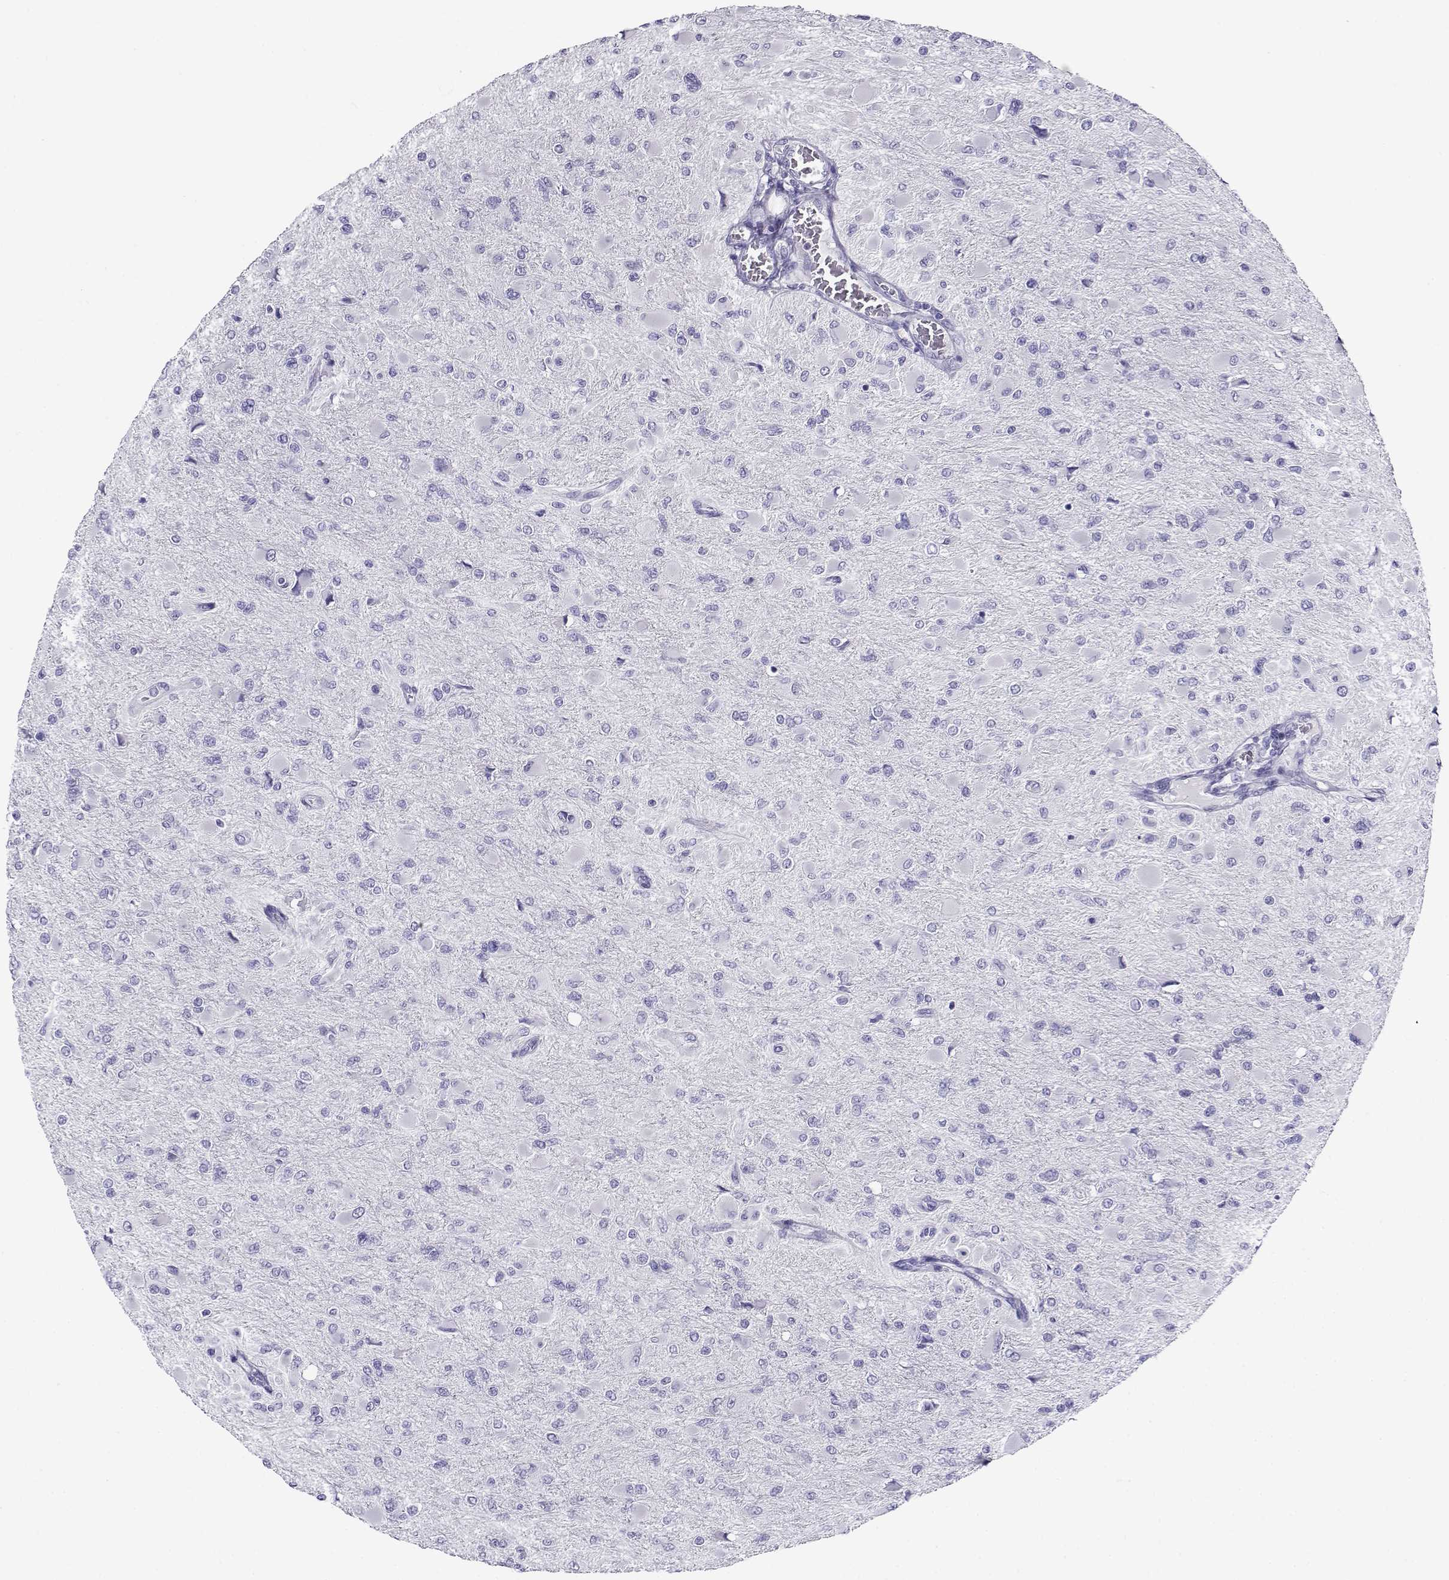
{"staining": {"intensity": "negative", "quantity": "none", "location": "none"}, "tissue": "glioma", "cell_type": "Tumor cells", "image_type": "cancer", "snomed": [{"axis": "morphology", "description": "Glioma, malignant, High grade"}, {"axis": "topography", "description": "Cerebral cortex"}], "caption": "An immunohistochemistry (IHC) histopathology image of malignant glioma (high-grade) is shown. There is no staining in tumor cells of malignant glioma (high-grade). The staining is performed using DAB (3,3'-diaminobenzidine) brown chromogen with nuclei counter-stained in using hematoxylin.", "gene": "CABS1", "patient": {"sex": "female", "age": 36}}